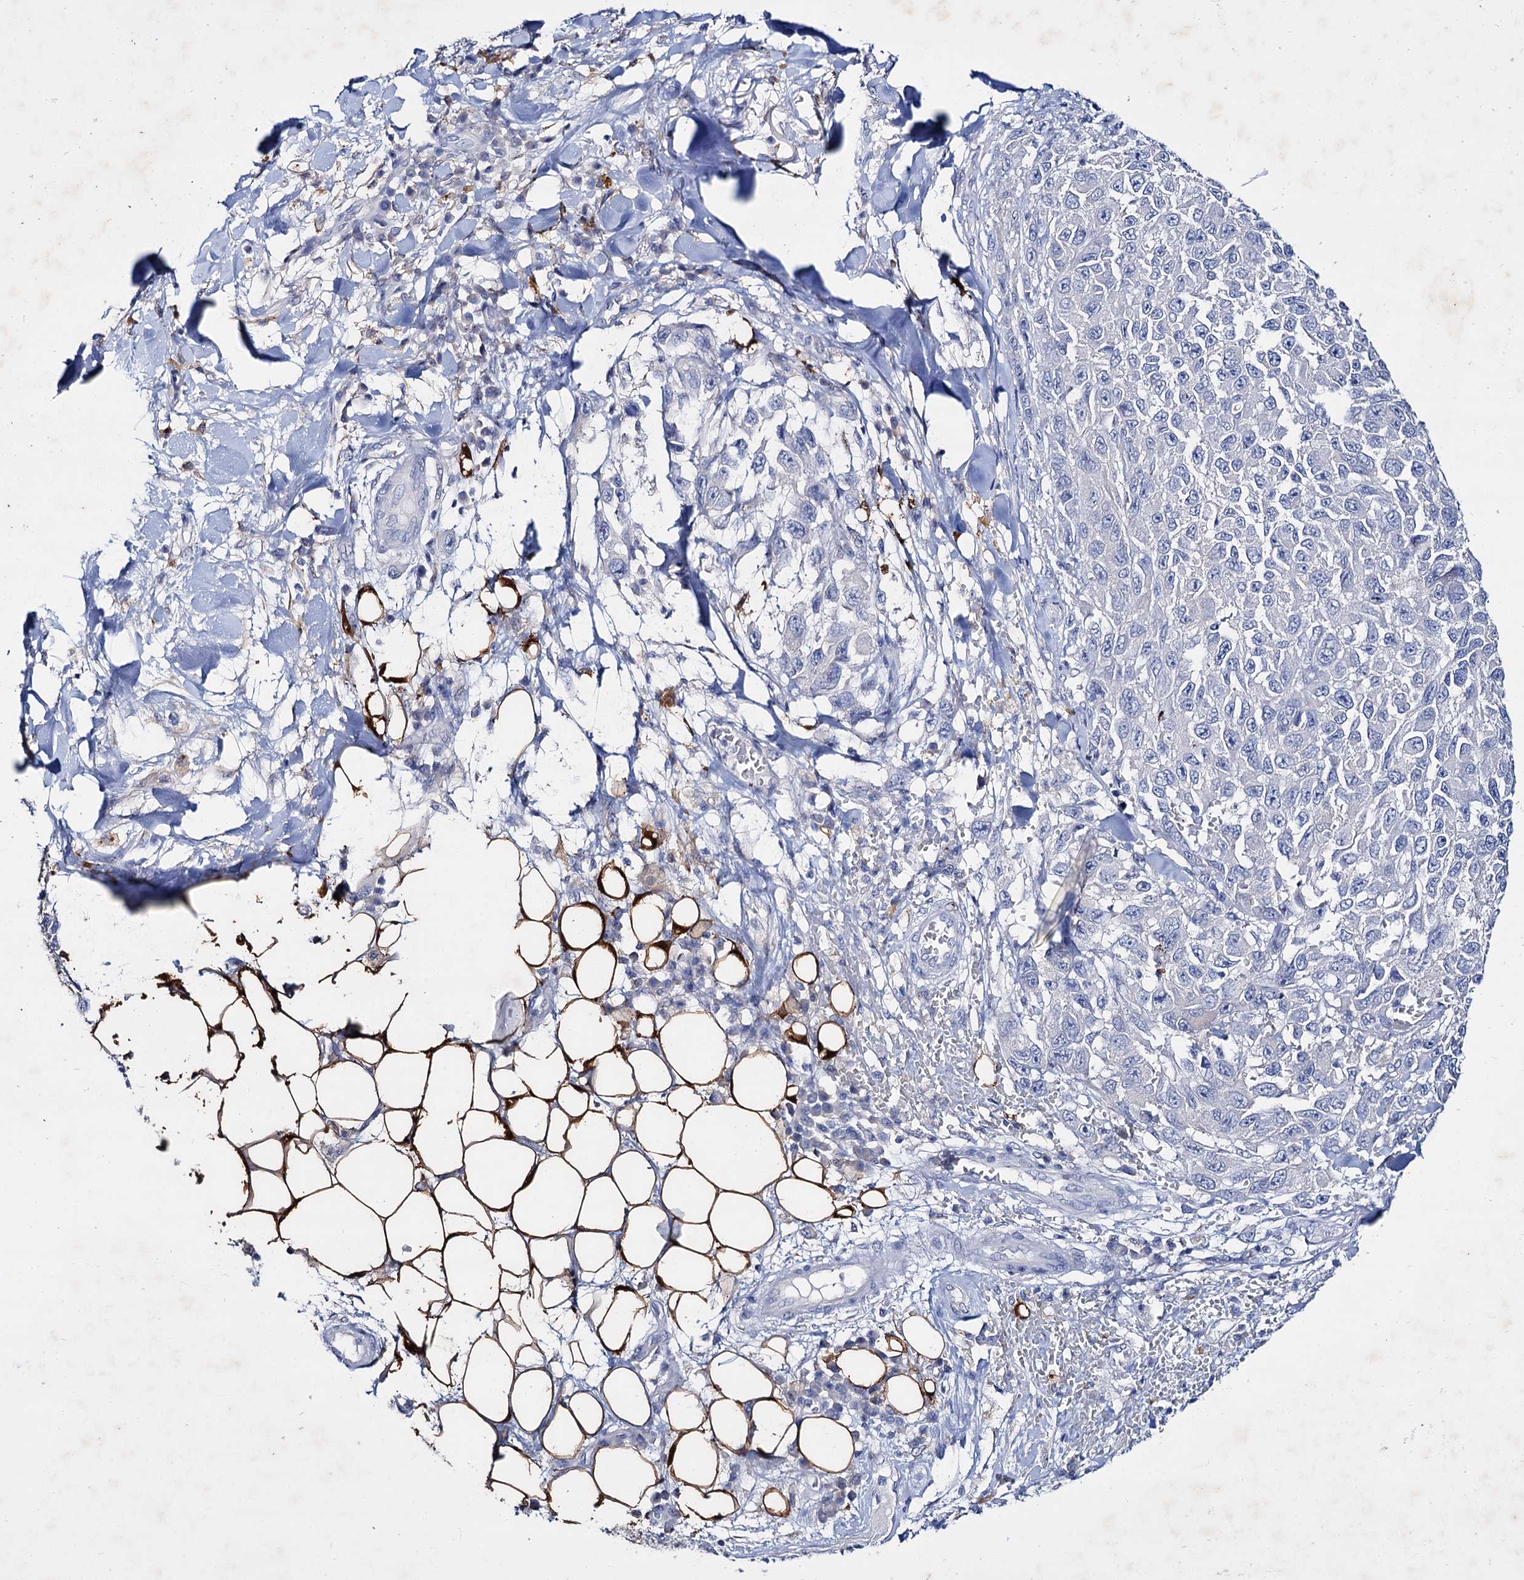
{"staining": {"intensity": "negative", "quantity": "none", "location": "none"}, "tissue": "melanoma", "cell_type": "Tumor cells", "image_type": "cancer", "snomed": [{"axis": "morphology", "description": "Normal tissue, NOS"}, {"axis": "morphology", "description": "Malignant melanoma, NOS"}, {"axis": "topography", "description": "Skin"}], "caption": "Protein analysis of melanoma reveals no significant staining in tumor cells.", "gene": "LYZL4", "patient": {"sex": "female", "age": 96}}